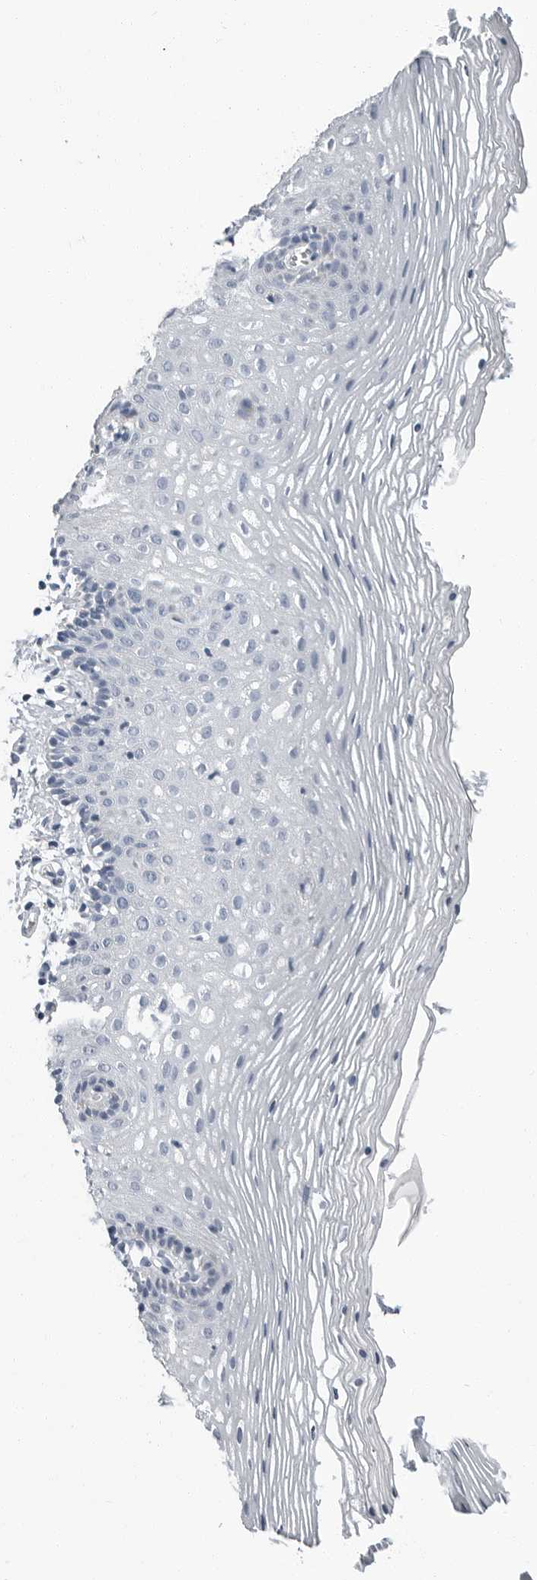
{"staining": {"intensity": "negative", "quantity": "none", "location": "none"}, "tissue": "vagina", "cell_type": "Squamous epithelial cells", "image_type": "normal", "snomed": [{"axis": "morphology", "description": "Normal tissue, NOS"}, {"axis": "topography", "description": "Vagina"}], "caption": "A high-resolution photomicrograph shows IHC staining of benign vagina, which demonstrates no significant positivity in squamous epithelial cells.", "gene": "PLN", "patient": {"sex": "female", "age": 32}}